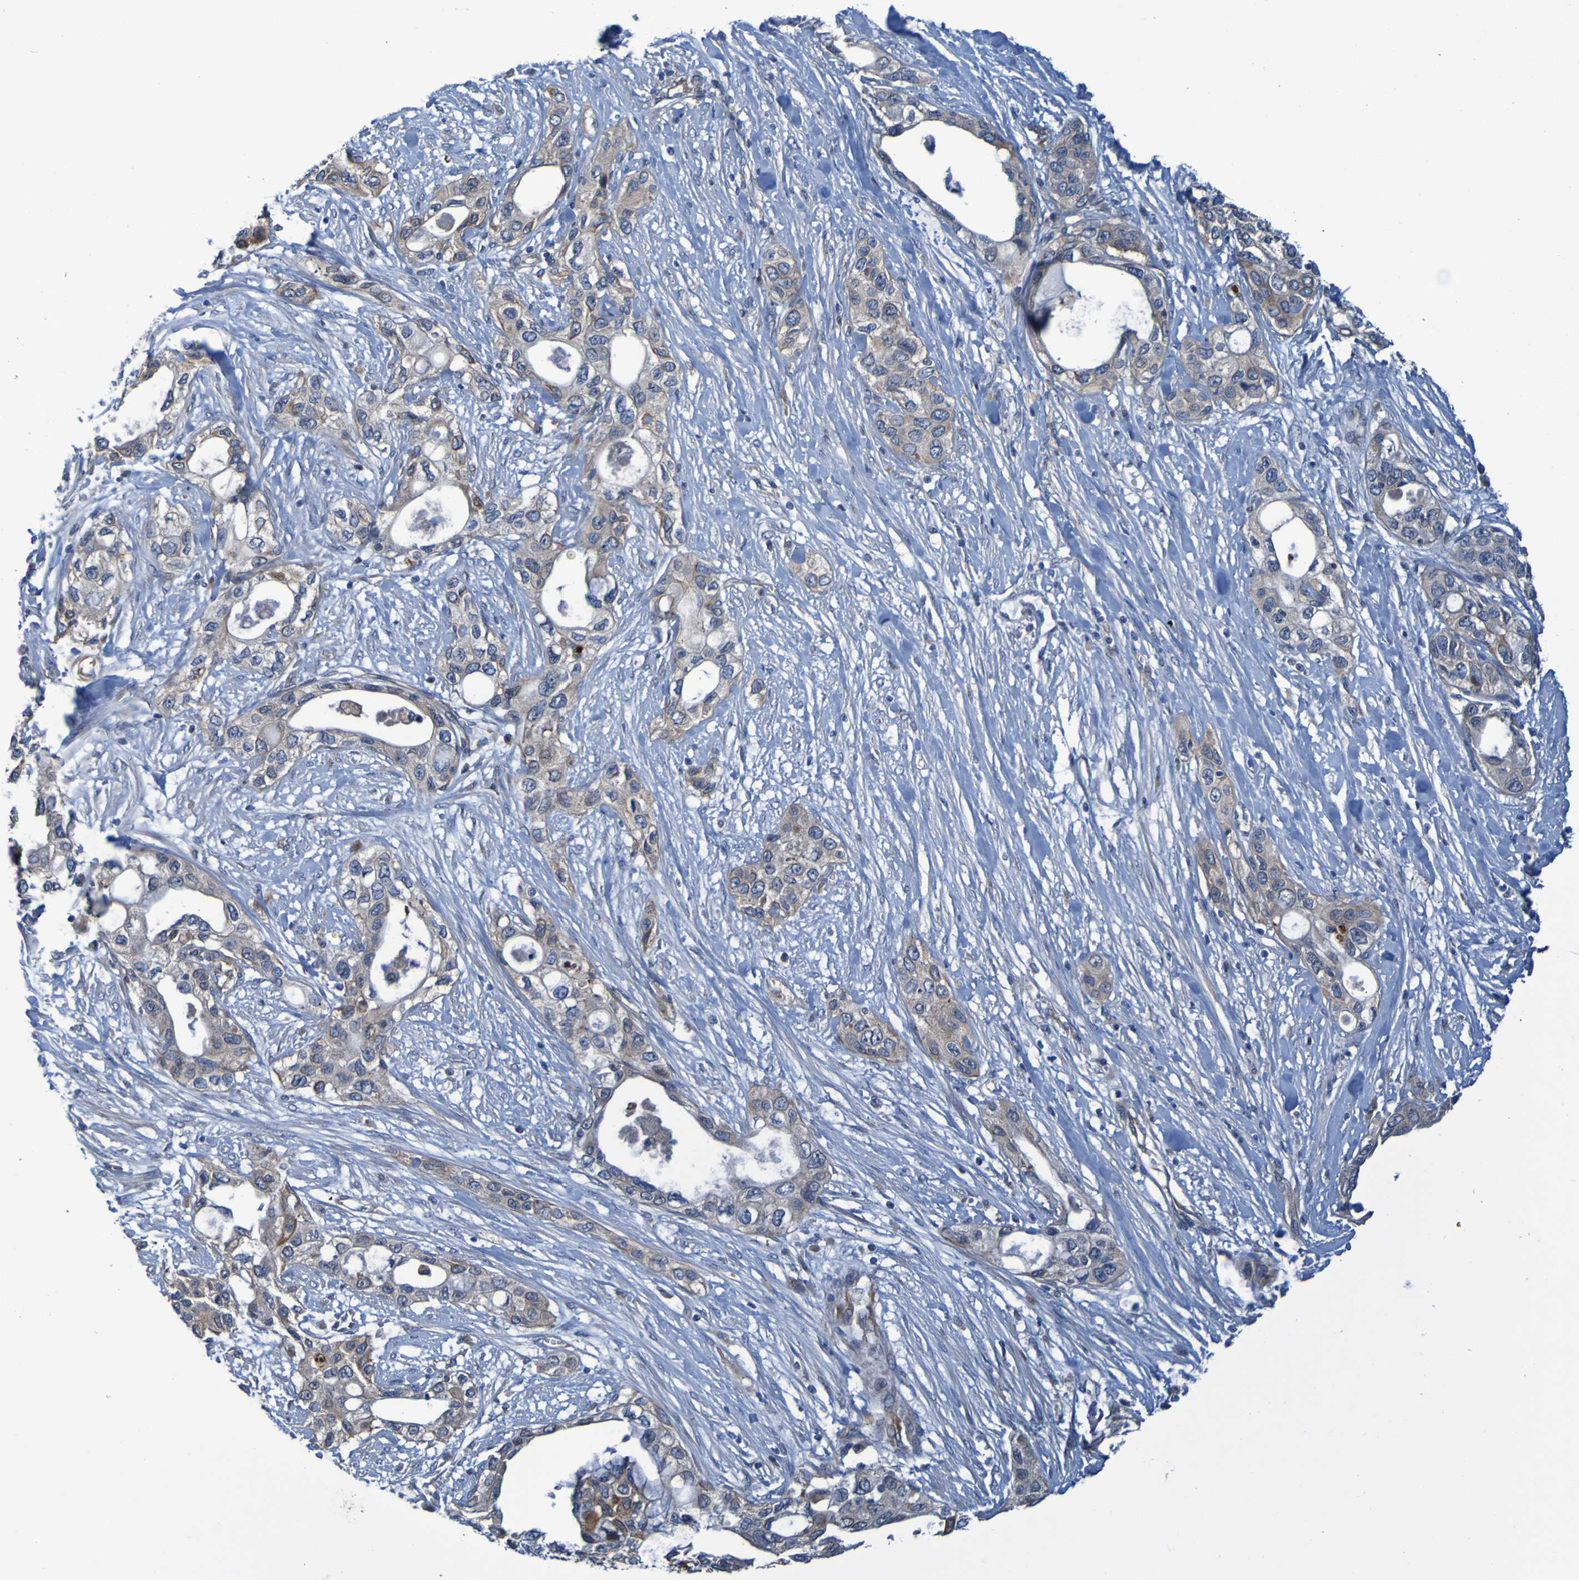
{"staining": {"intensity": "weak", "quantity": ">75%", "location": "cytoplasmic/membranous"}, "tissue": "pancreatic cancer", "cell_type": "Tumor cells", "image_type": "cancer", "snomed": [{"axis": "morphology", "description": "Adenocarcinoma, NOS"}, {"axis": "topography", "description": "Pancreas"}], "caption": "The micrograph shows staining of pancreatic cancer (adenocarcinoma), revealing weak cytoplasmic/membranous protein expression (brown color) within tumor cells.", "gene": "NPRL3", "patient": {"sex": "female", "age": 70}}